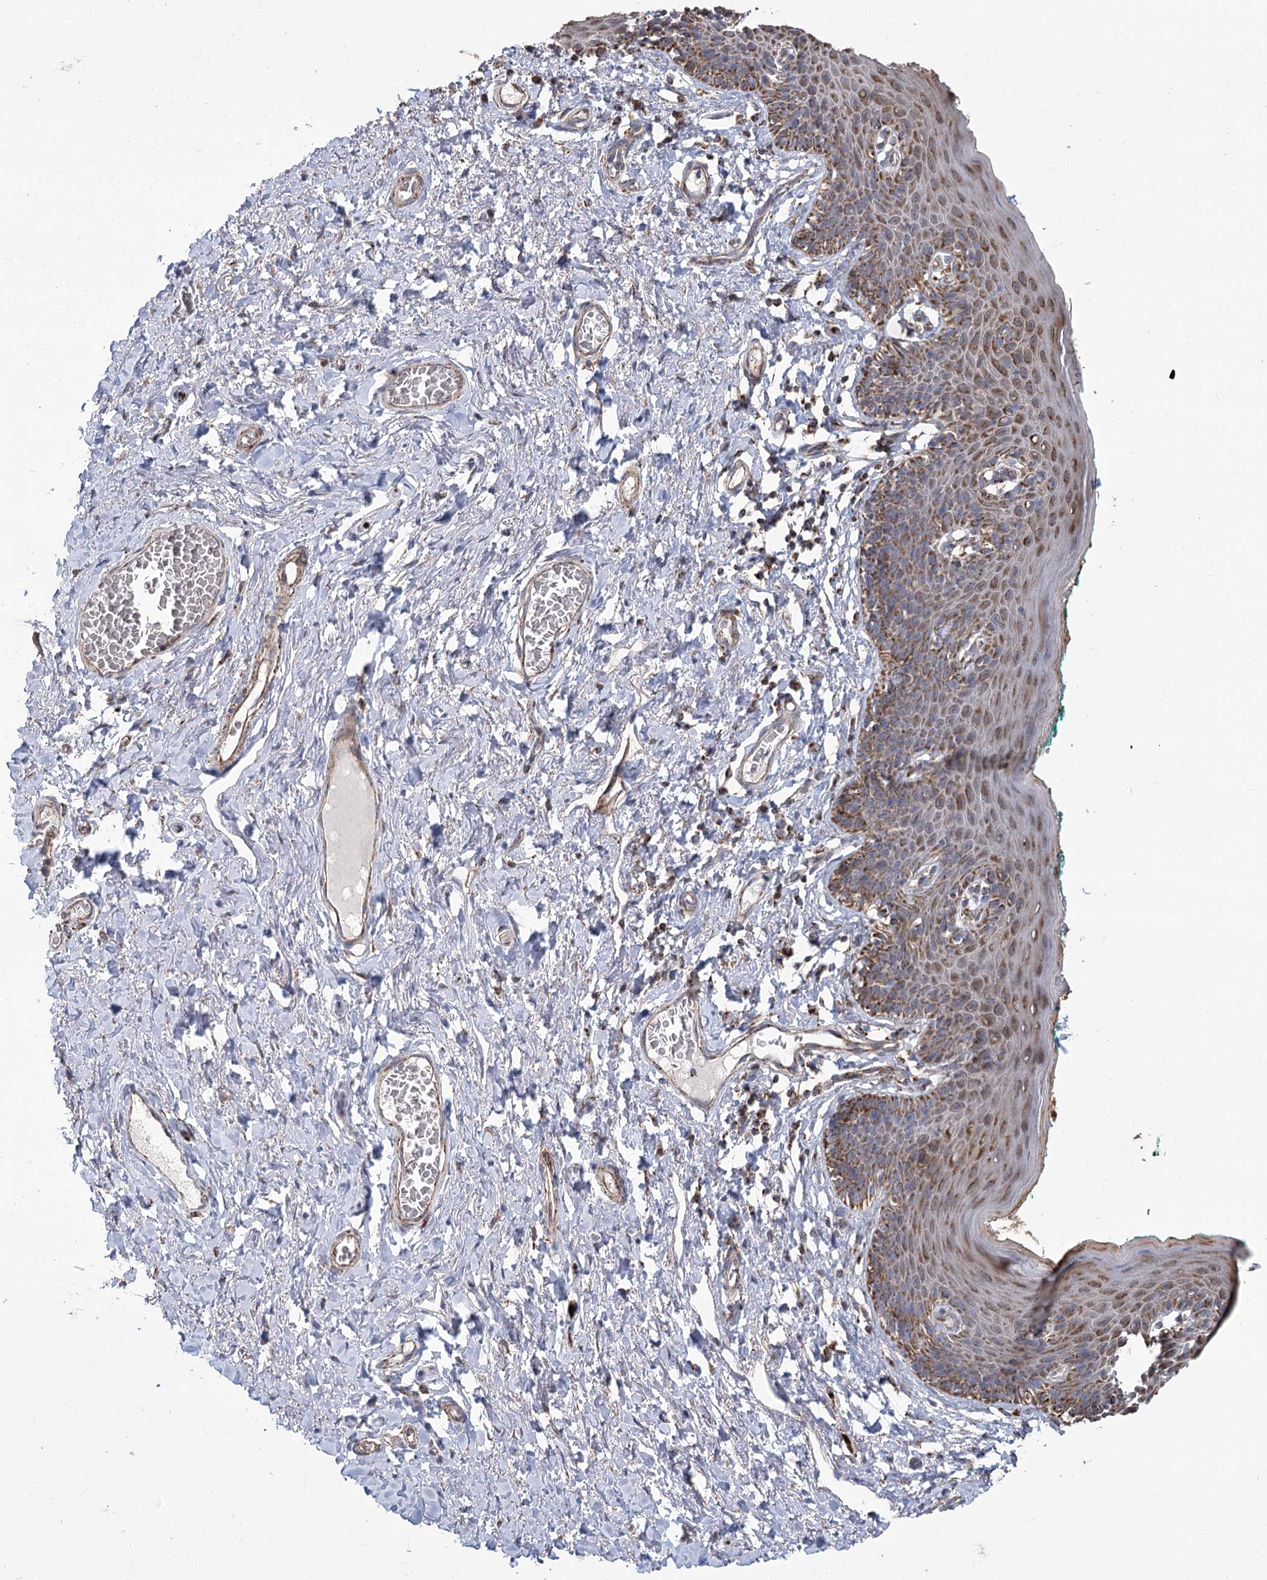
{"staining": {"intensity": "moderate", "quantity": ">75%", "location": "cytoplasmic/membranous"}, "tissue": "skin", "cell_type": "Epidermal cells", "image_type": "normal", "snomed": [{"axis": "morphology", "description": "Normal tissue, NOS"}, {"axis": "topography", "description": "Vulva"}], "caption": "This histopathology image shows immunohistochemistry (IHC) staining of normal human skin, with medium moderate cytoplasmic/membranous positivity in about >75% of epidermal cells.", "gene": "RANBP3L", "patient": {"sex": "female", "age": 66}}